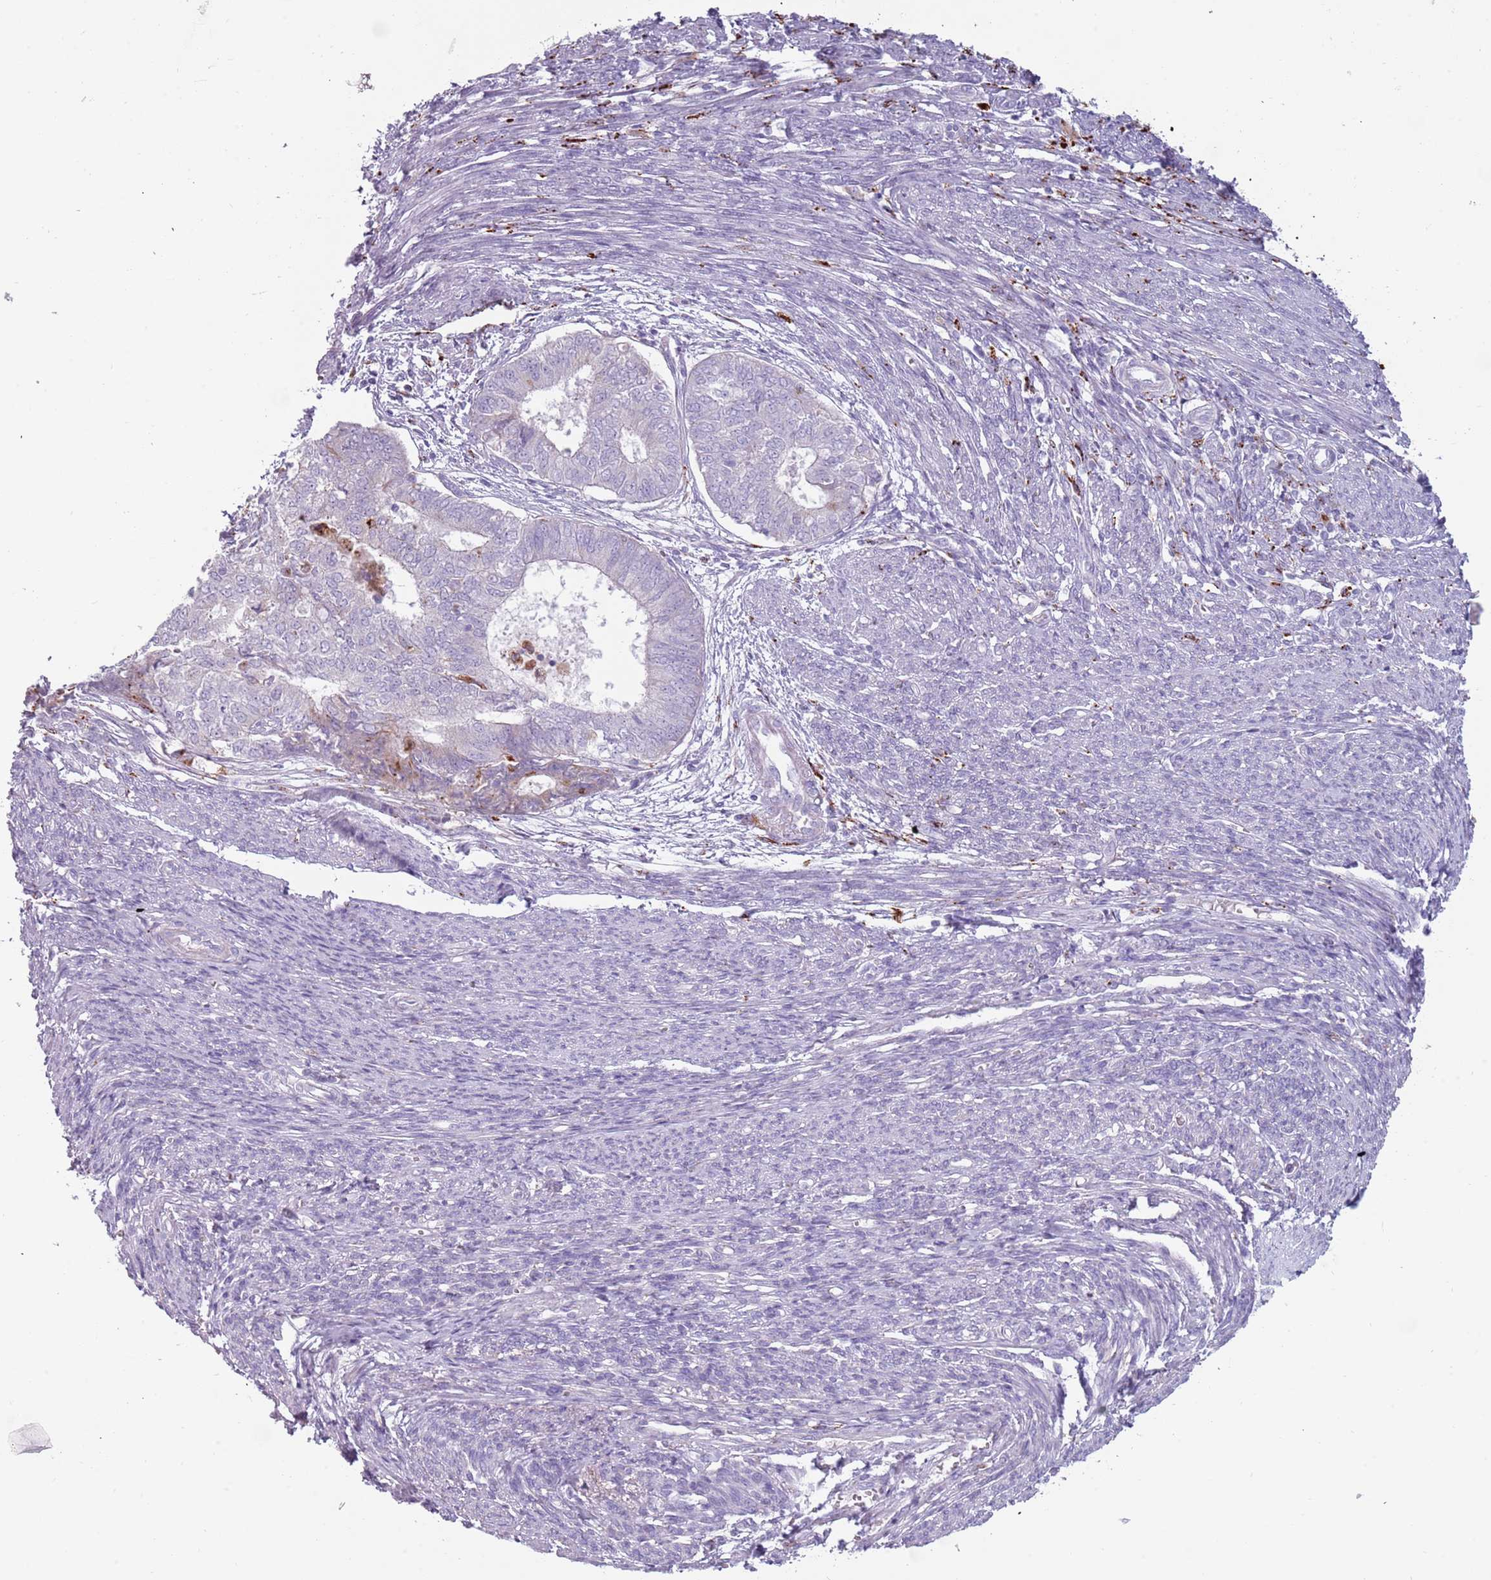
{"staining": {"intensity": "negative", "quantity": "none", "location": "none"}, "tissue": "endometrial cancer", "cell_type": "Tumor cells", "image_type": "cancer", "snomed": [{"axis": "morphology", "description": "Adenocarcinoma, NOS"}, {"axis": "topography", "description": "Endometrium"}], "caption": "A photomicrograph of human endometrial cancer (adenocarcinoma) is negative for staining in tumor cells. (DAB immunohistochemistry (IHC), high magnification).", "gene": "NWD2", "patient": {"sex": "female", "age": 62}}